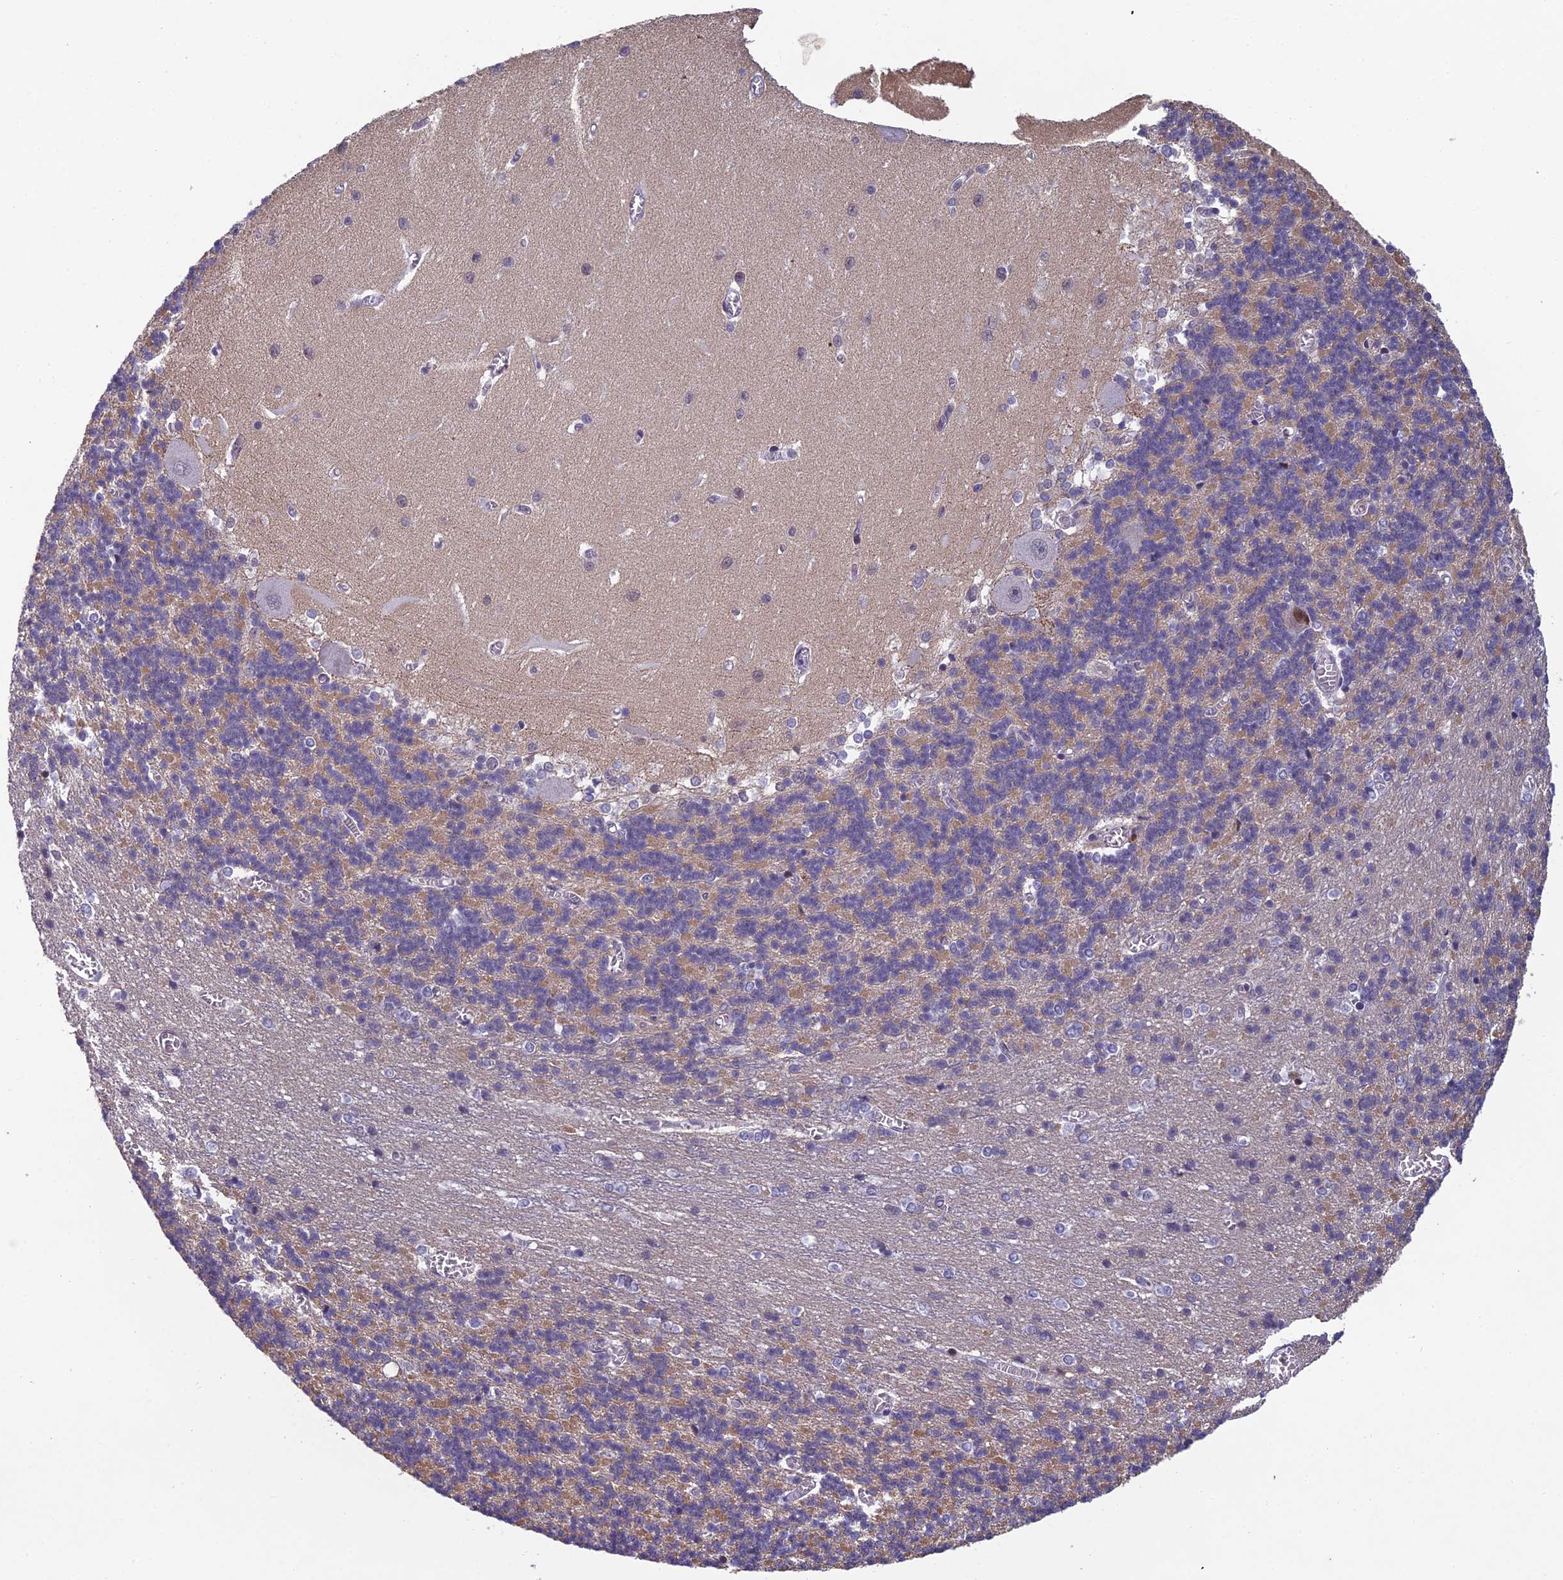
{"staining": {"intensity": "moderate", "quantity": "<25%", "location": "cytoplasmic/membranous"}, "tissue": "cerebellum", "cell_type": "Cells in granular layer", "image_type": "normal", "snomed": [{"axis": "morphology", "description": "Normal tissue, NOS"}, {"axis": "topography", "description": "Cerebellum"}], "caption": "This is an image of immunohistochemistry (IHC) staining of normal cerebellum, which shows moderate positivity in the cytoplasmic/membranous of cells in granular layer.", "gene": "RGS17", "patient": {"sex": "male", "age": 37}}